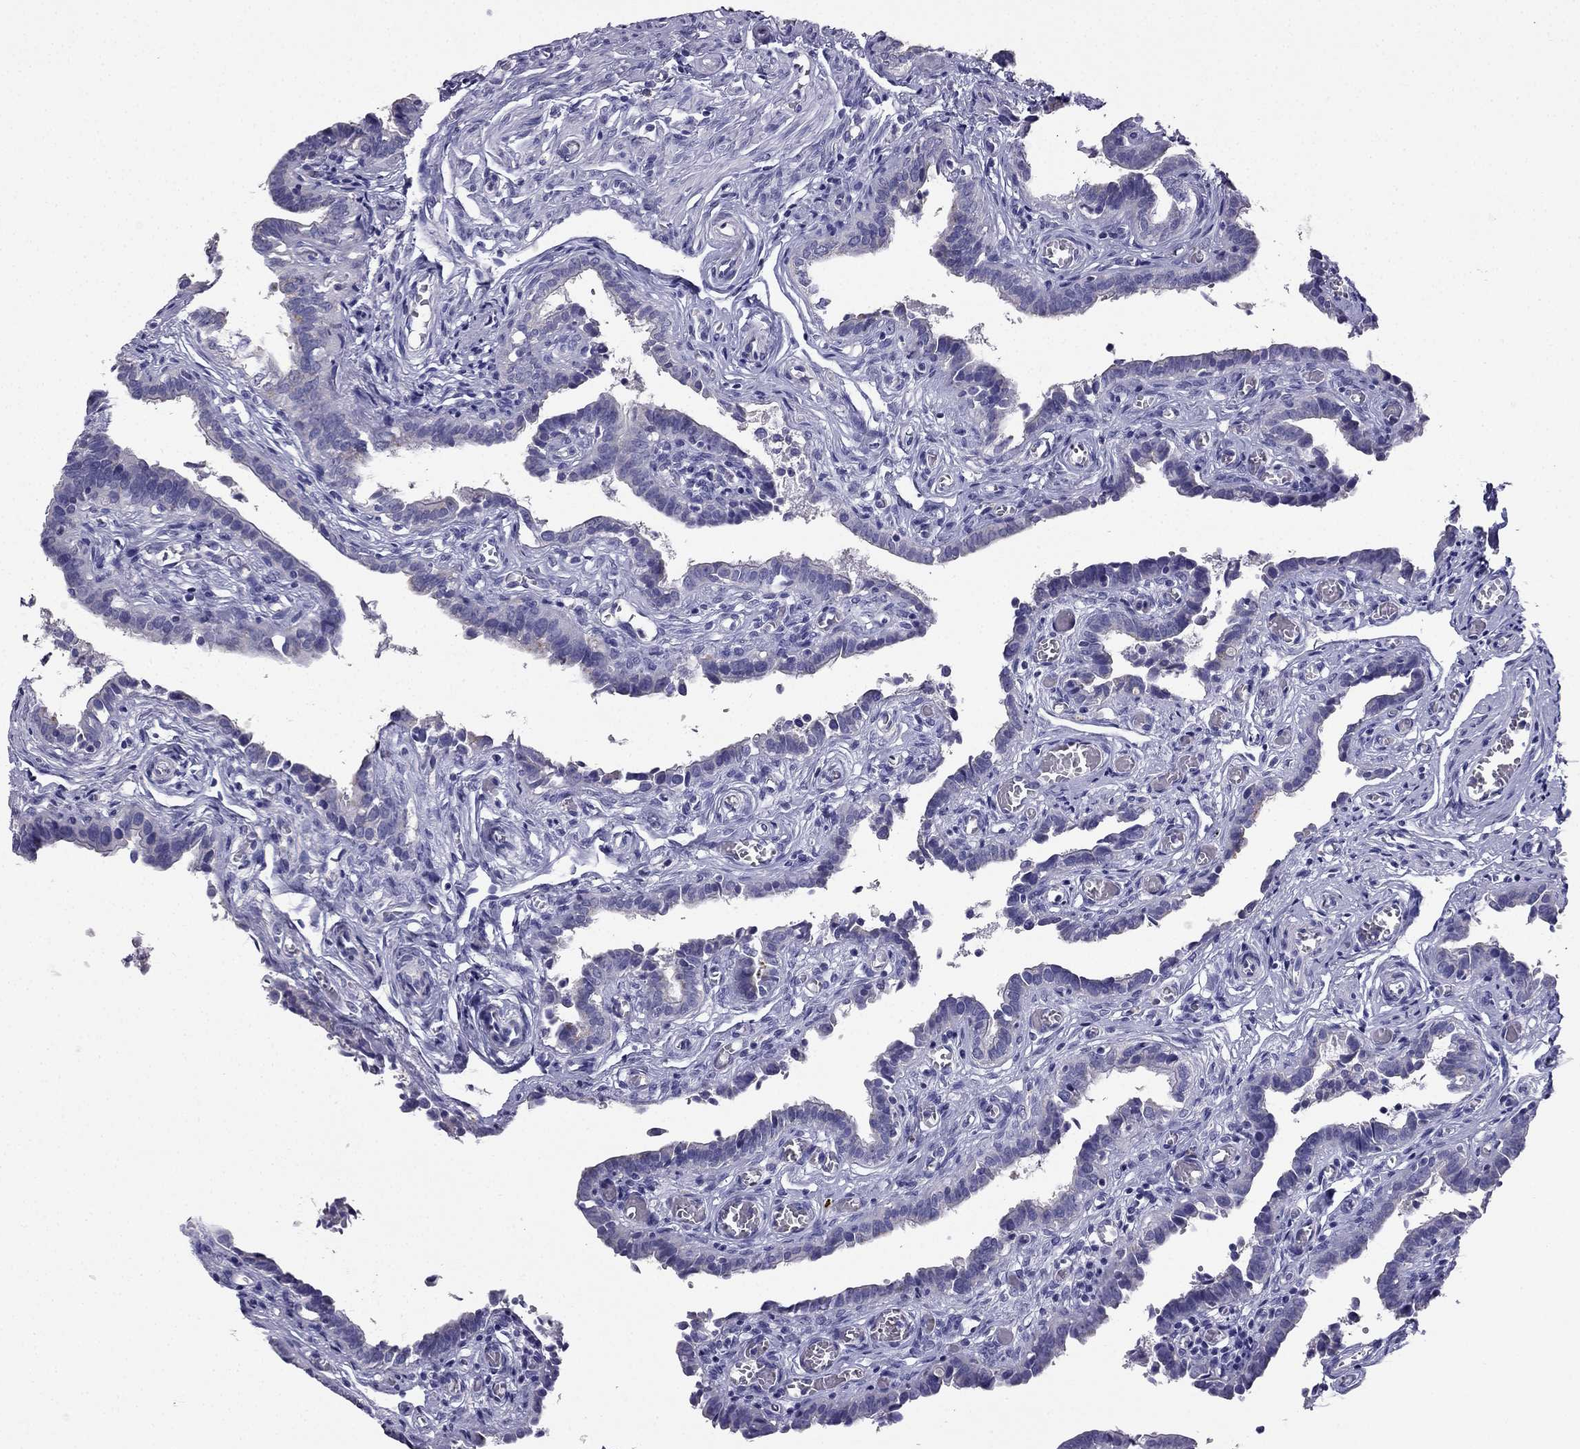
{"staining": {"intensity": "negative", "quantity": "none", "location": "none"}, "tissue": "fallopian tube", "cell_type": "Glandular cells", "image_type": "normal", "snomed": [{"axis": "morphology", "description": "Normal tissue, NOS"}, {"axis": "morphology", "description": "Carcinoma, endometroid"}, {"axis": "topography", "description": "Fallopian tube"}, {"axis": "topography", "description": "Ovary"}], "caption": "Fallopian tube stained for a protein using IHC displays no positivity glandular cells.", "gene": "PTH", "patient": {"sex": "female", "age": 42}}